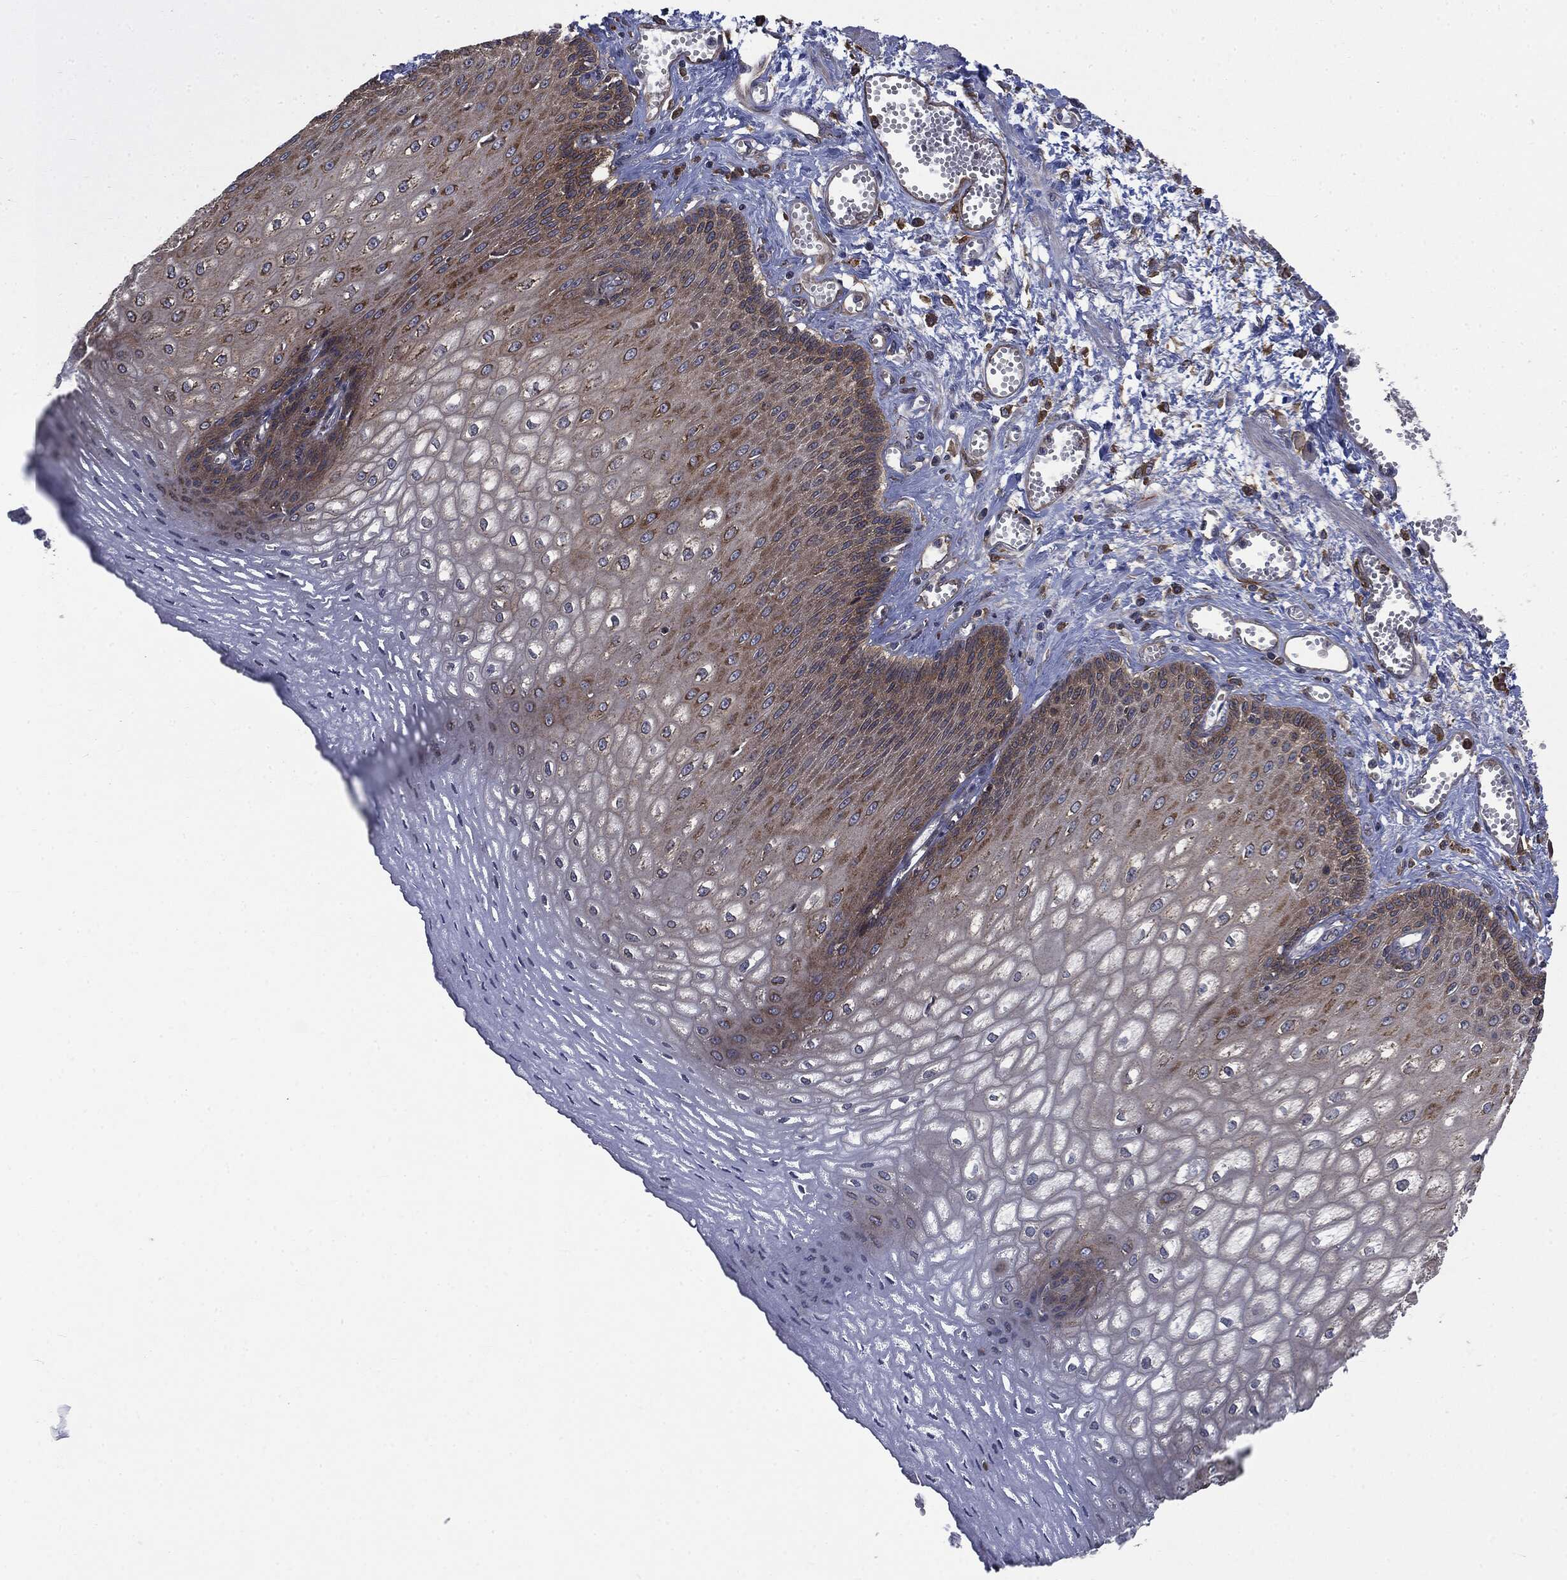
{"staining": {"intensity": "moderate", "quantity": "25%-75%", "location": "cytoplasmic/membranous"}, "tissue": "esophagus", "cell_type": "Squamous epithelial cells", "image_type": "normal", "snomed": [{"axis": "morphology", "description": "Normal tissue, NOS"}, {"axis": "topography", "description": "Esophagus"}], "caption": "About 25%-75% of squamous epithelial cells in normal human esophagus reveal moderate cytoplasmic/membranous protein expression as visualized by brown immunohistochemical staining.", "gene": "SNX5", "patient": {"sex": "male", "age": 58}}